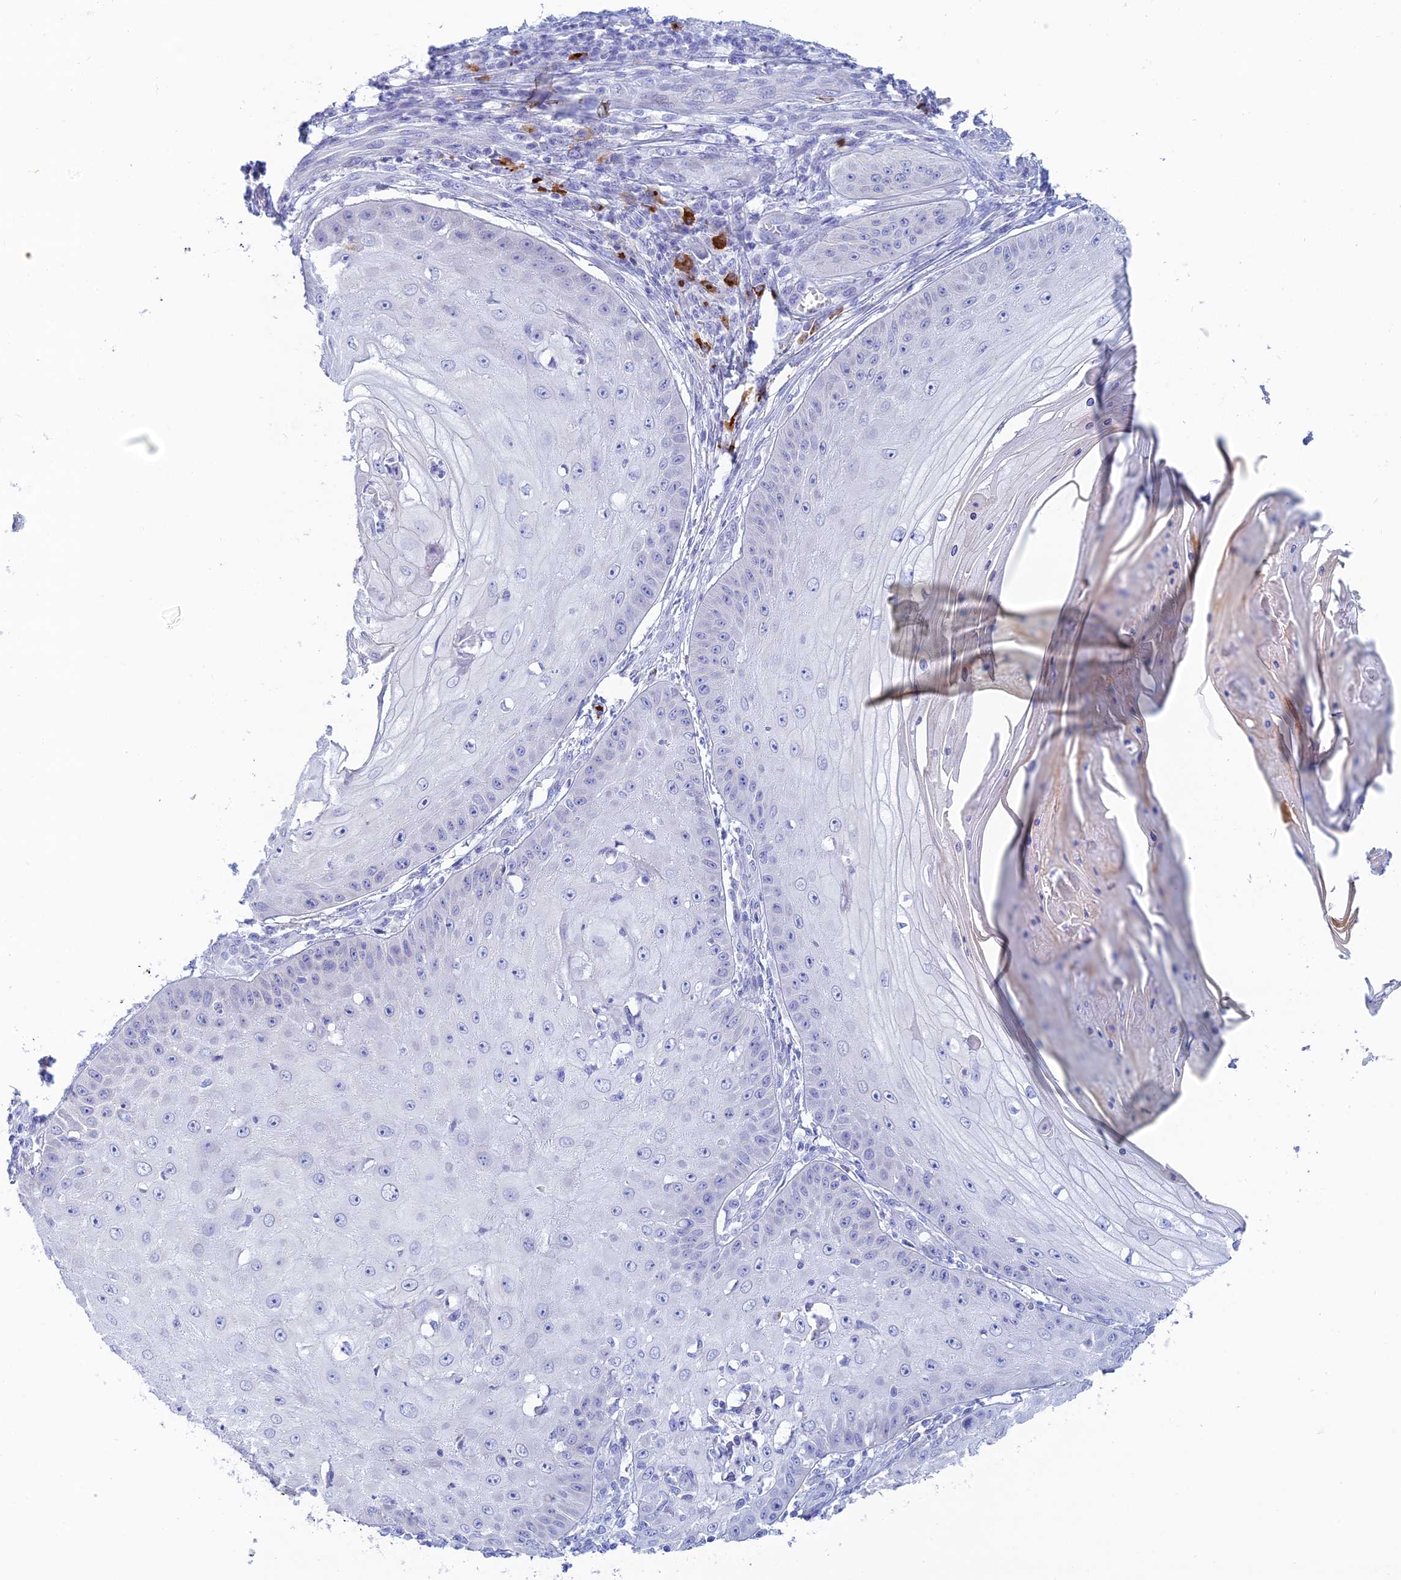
{"staining": {"intensity": "negative", "quantity": "none", "location": "none"}, "tissue": "skin cancer", "cell_type": "Tumor cells", "image_type": "cancer", "snomed": [{"axis": "morphology", "description": "Squamous cell carcinoma, NOS"}, {"axis": "topography", "description": "Skin"}], "caption": "The micrograph reveals no significant staining in tumor cells of skin squamous cell carcinoma. (DAB (3,3'-diaminobenzidine) immunohistochemistry, high magnification).", "gene": "CEP152", "patient": {"sex": "male", "age": 70}}